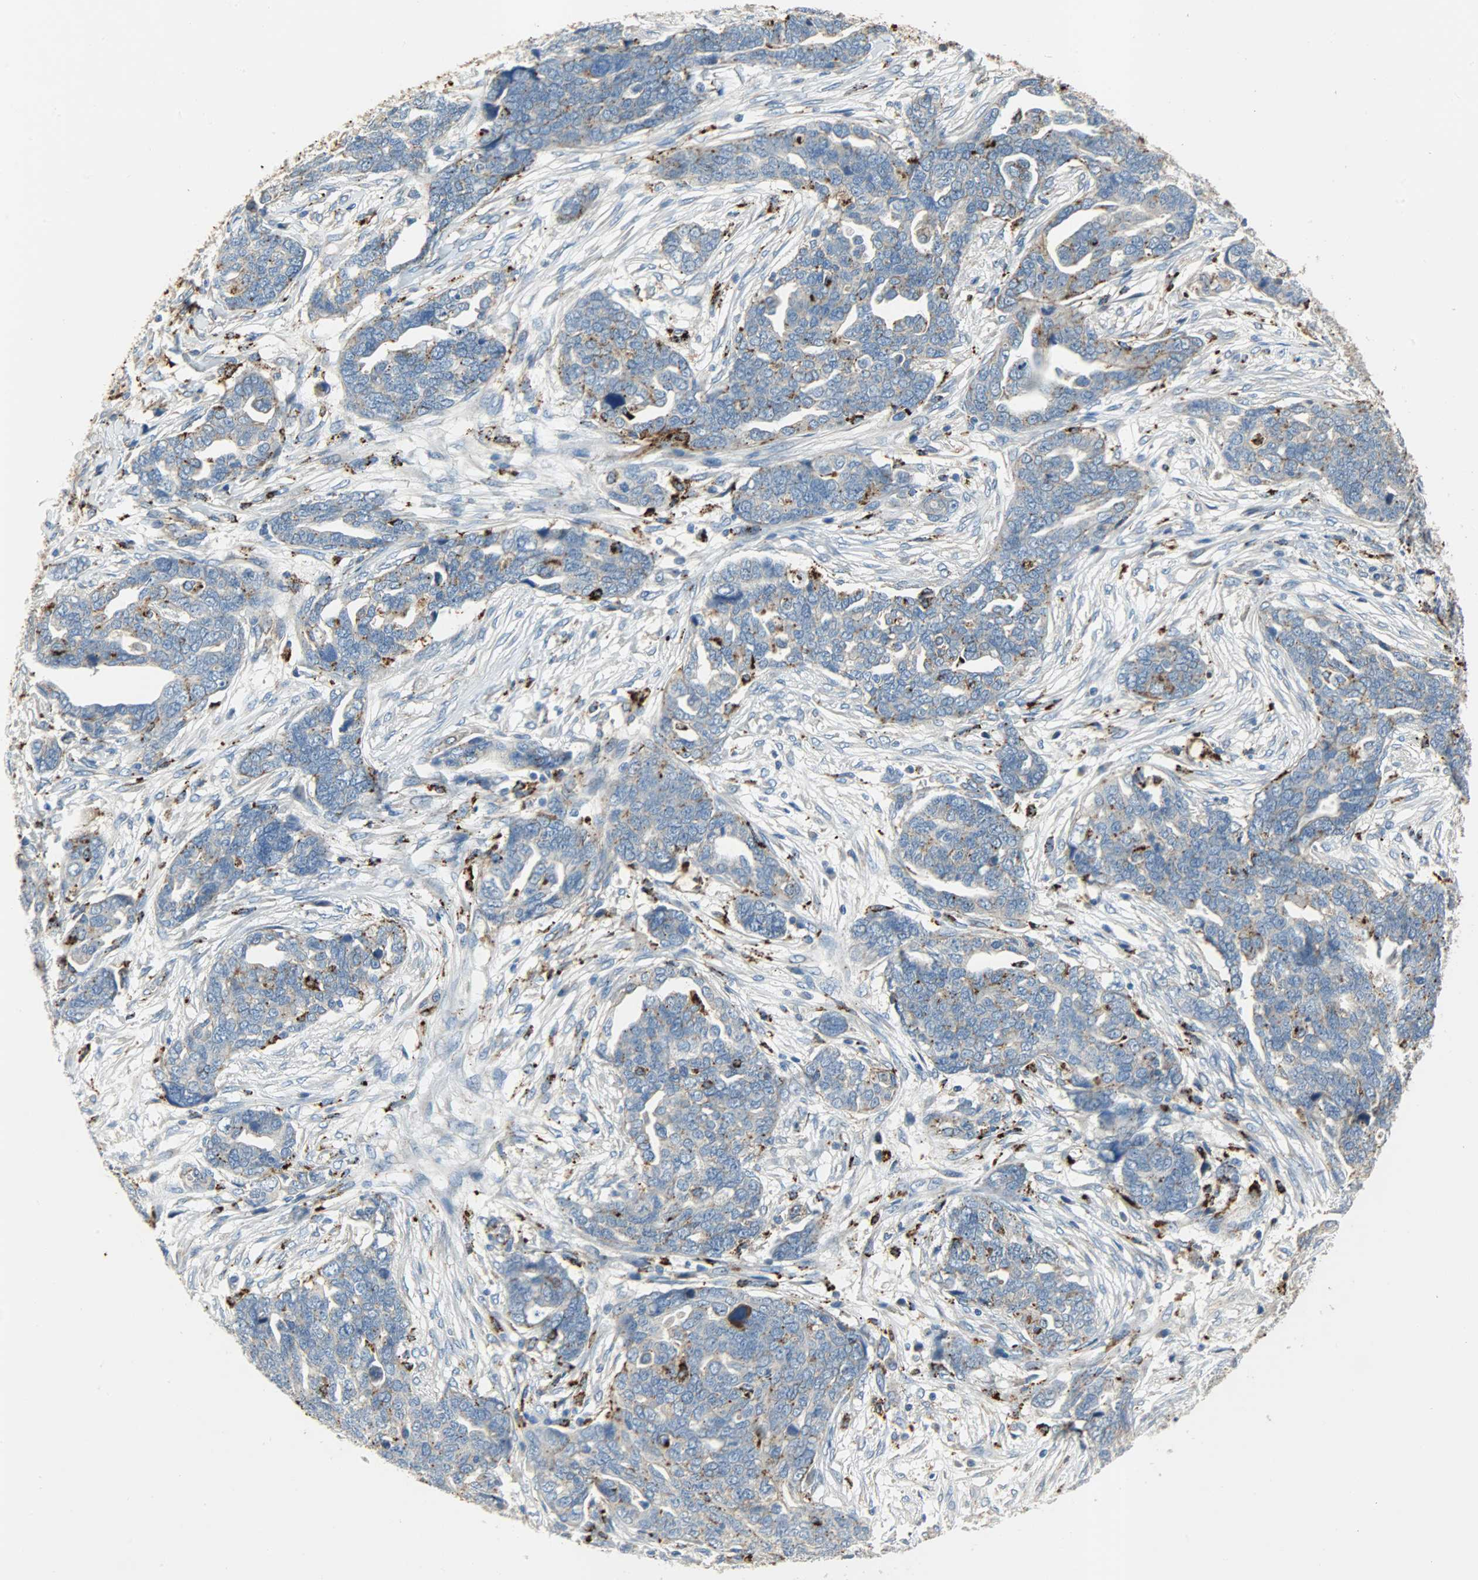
{"staining": {"intensity": "weak", "quantity": "<25%", "location": "cytoplasmic/membranous"}, "tissue": "ovarian cancer", "cell_type": "Tumor cells", "image_type": "cancer", "snomed": [{"axis": "morphology", "description": "Normal tissue, NOS"}, {"axis": "morphology", "description": "Cystadenocarcinoma, serous, NOS"}, {"axis": "topography", "description": "Fallopian tube"}, {"axis": "topography", "description": "Ovary"}], "caption": "Protein analysis of ovarian cancer shows no significant positivity in tumor cells.", "gene": "ASAH1", "patient": {"sex": "female", "age": 56}}